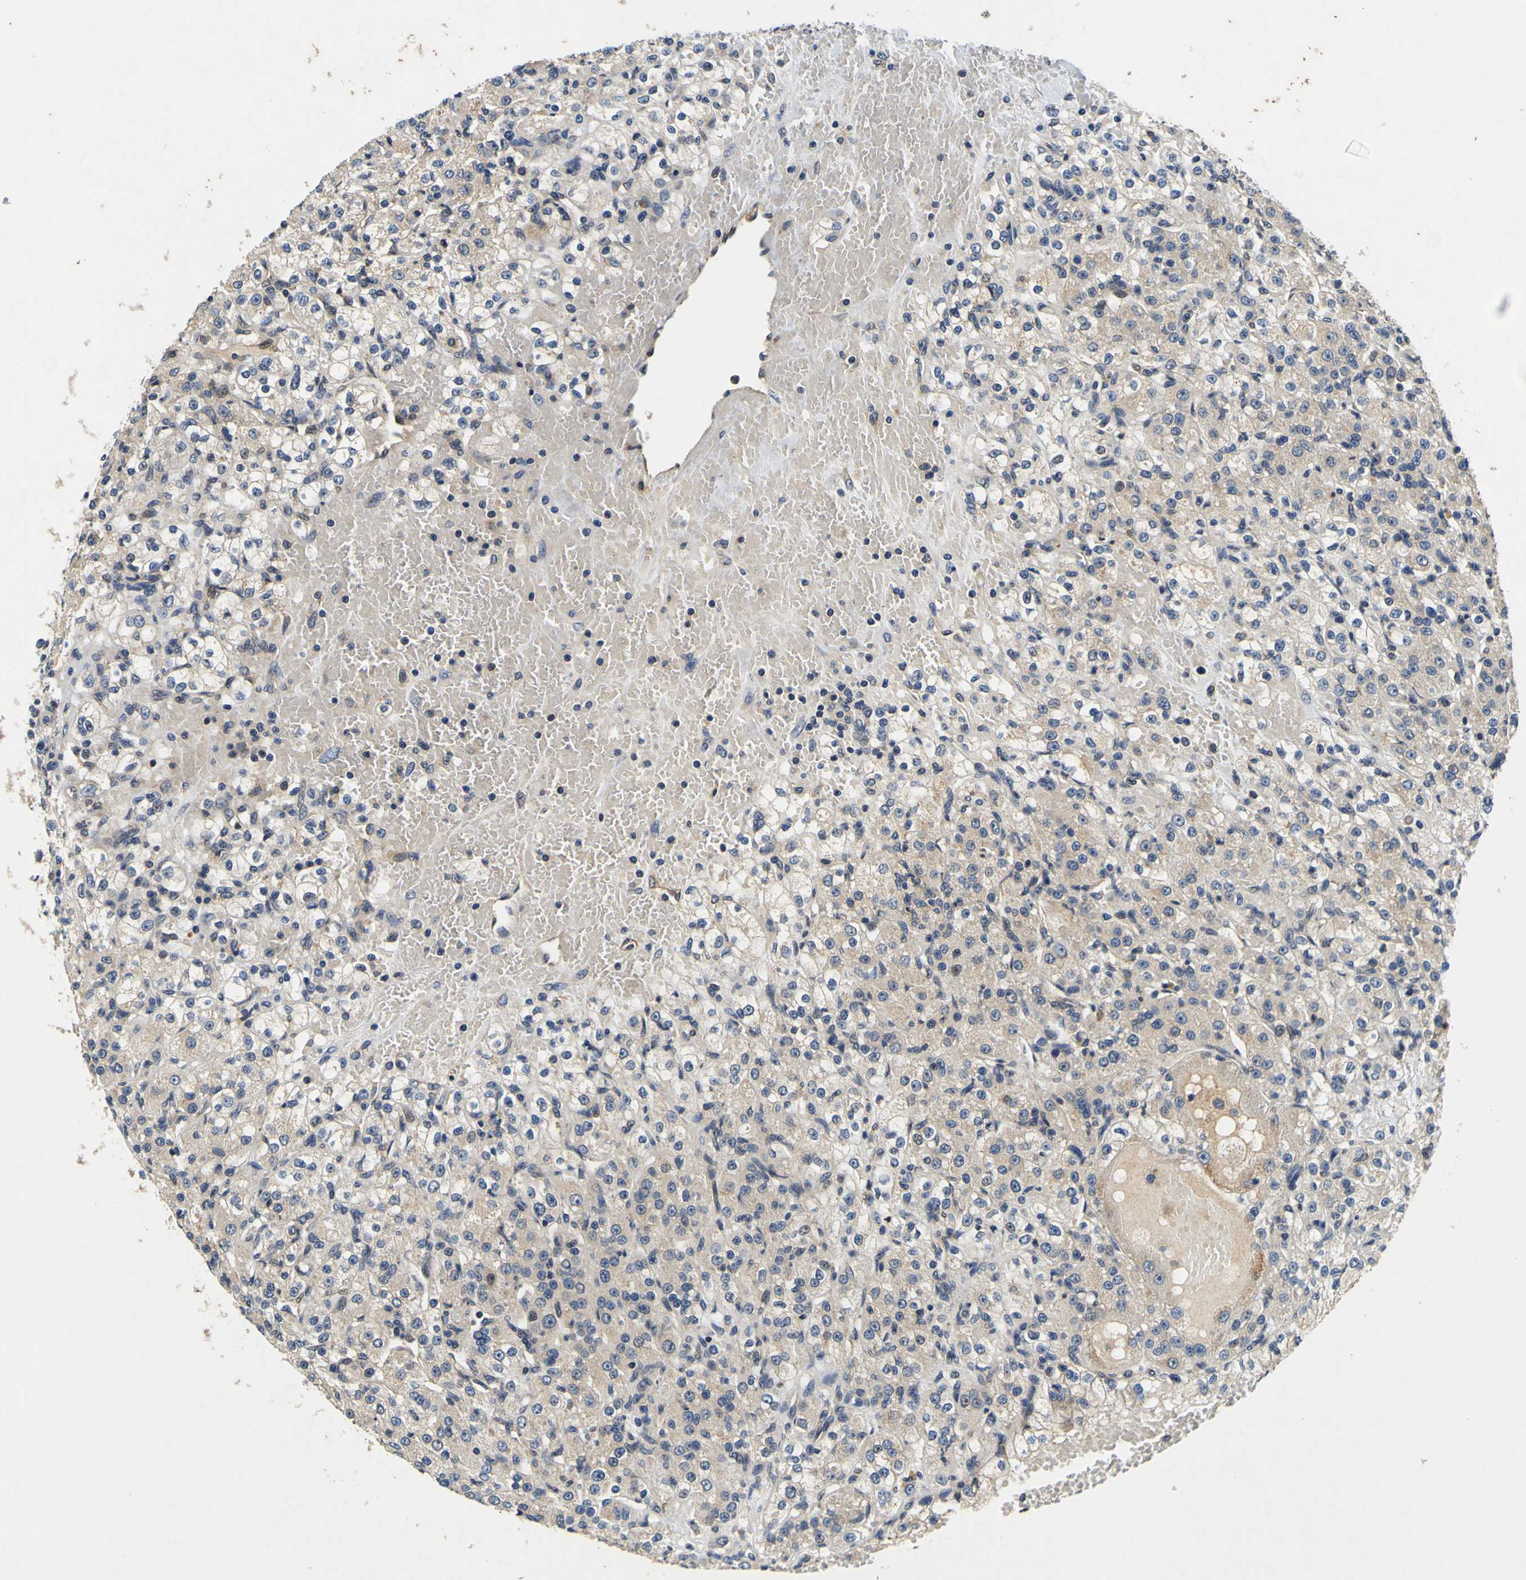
{"staining": {"intensity": "weak", "quantity": "25%-75%", "location": "cytoplasmic/membranous"}, "tissue": "renal cancer", "cell_type": "Tumor cells", "image_type": "cancer", "snomed": [{"axis": "morphology", "description": "Normal tissue, NOS"}, {"axis": "morphology", "description": "Adenocarcinoma, NOS"}, {"axis": "topography", "description": "Kidney"}], "caption": "Protein staining demonstrates weak cytoplasmic/membranous expression in about 25%-75% of tumor cells in renal cancer.", "gene": "EPHB4", "patient": {"sex": "male", "age": 61}}